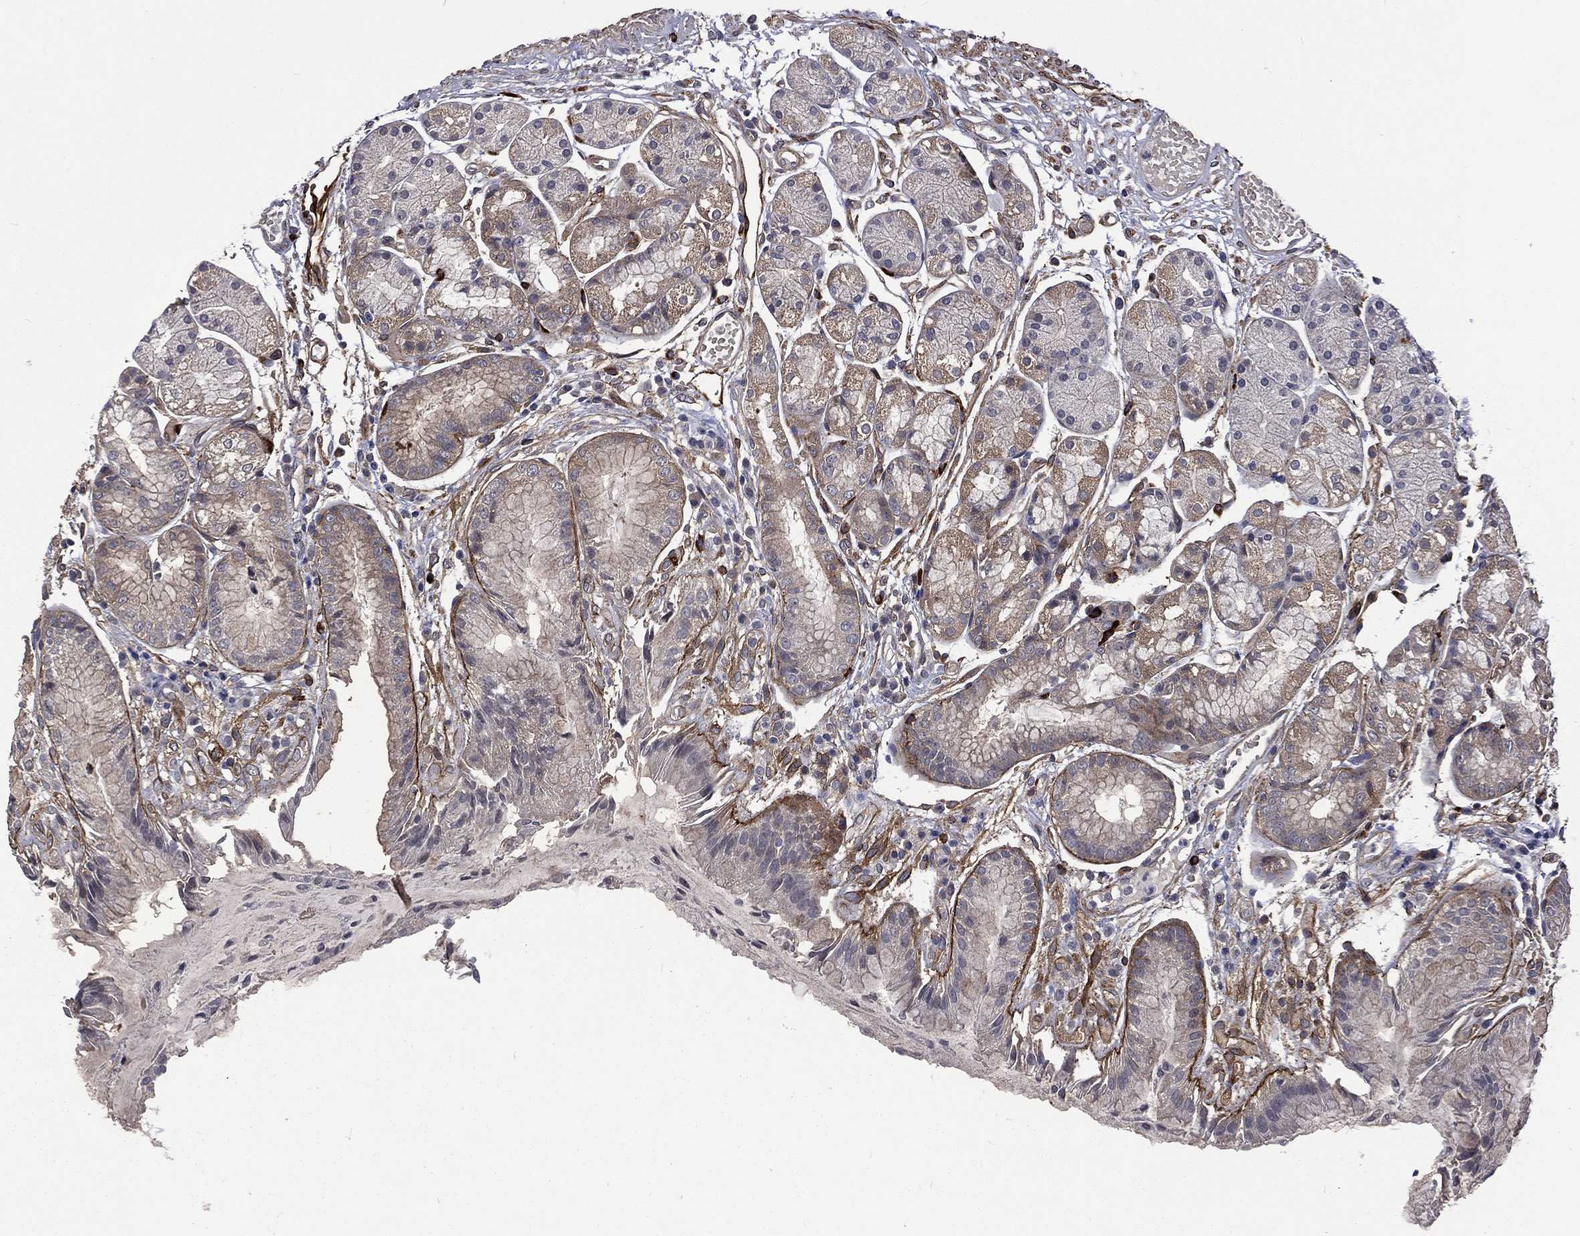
{"staining": {"intensity": "weak", "quantity": "25%-75%", "location": "cytoplasmic/membranous"}, "tissue": "stomach", "cell_type": "Glandular cells", "image_type": "normal", "snomed": [{"axis": "morphology", "description": "Normal tissue, NOS"}, {"axis": "topography", "description": "Stomach, upper"}], "caption": "Immunohistochemistry staining of benign stomach, which demonstrates low levels of weak cytoplasmic/membranous staining in approximately 25%-75% of glandular cells indicating weak cytoplasmic/membranous protein staining. The staining was performed using DAB (3,3'-diaminobenzidine) (brown) for protein detection and nuclei were counterstained in hematoxylin (blue).", "gene": "PPFIBP1", "patient": {"sex": "male", "age": 72}}